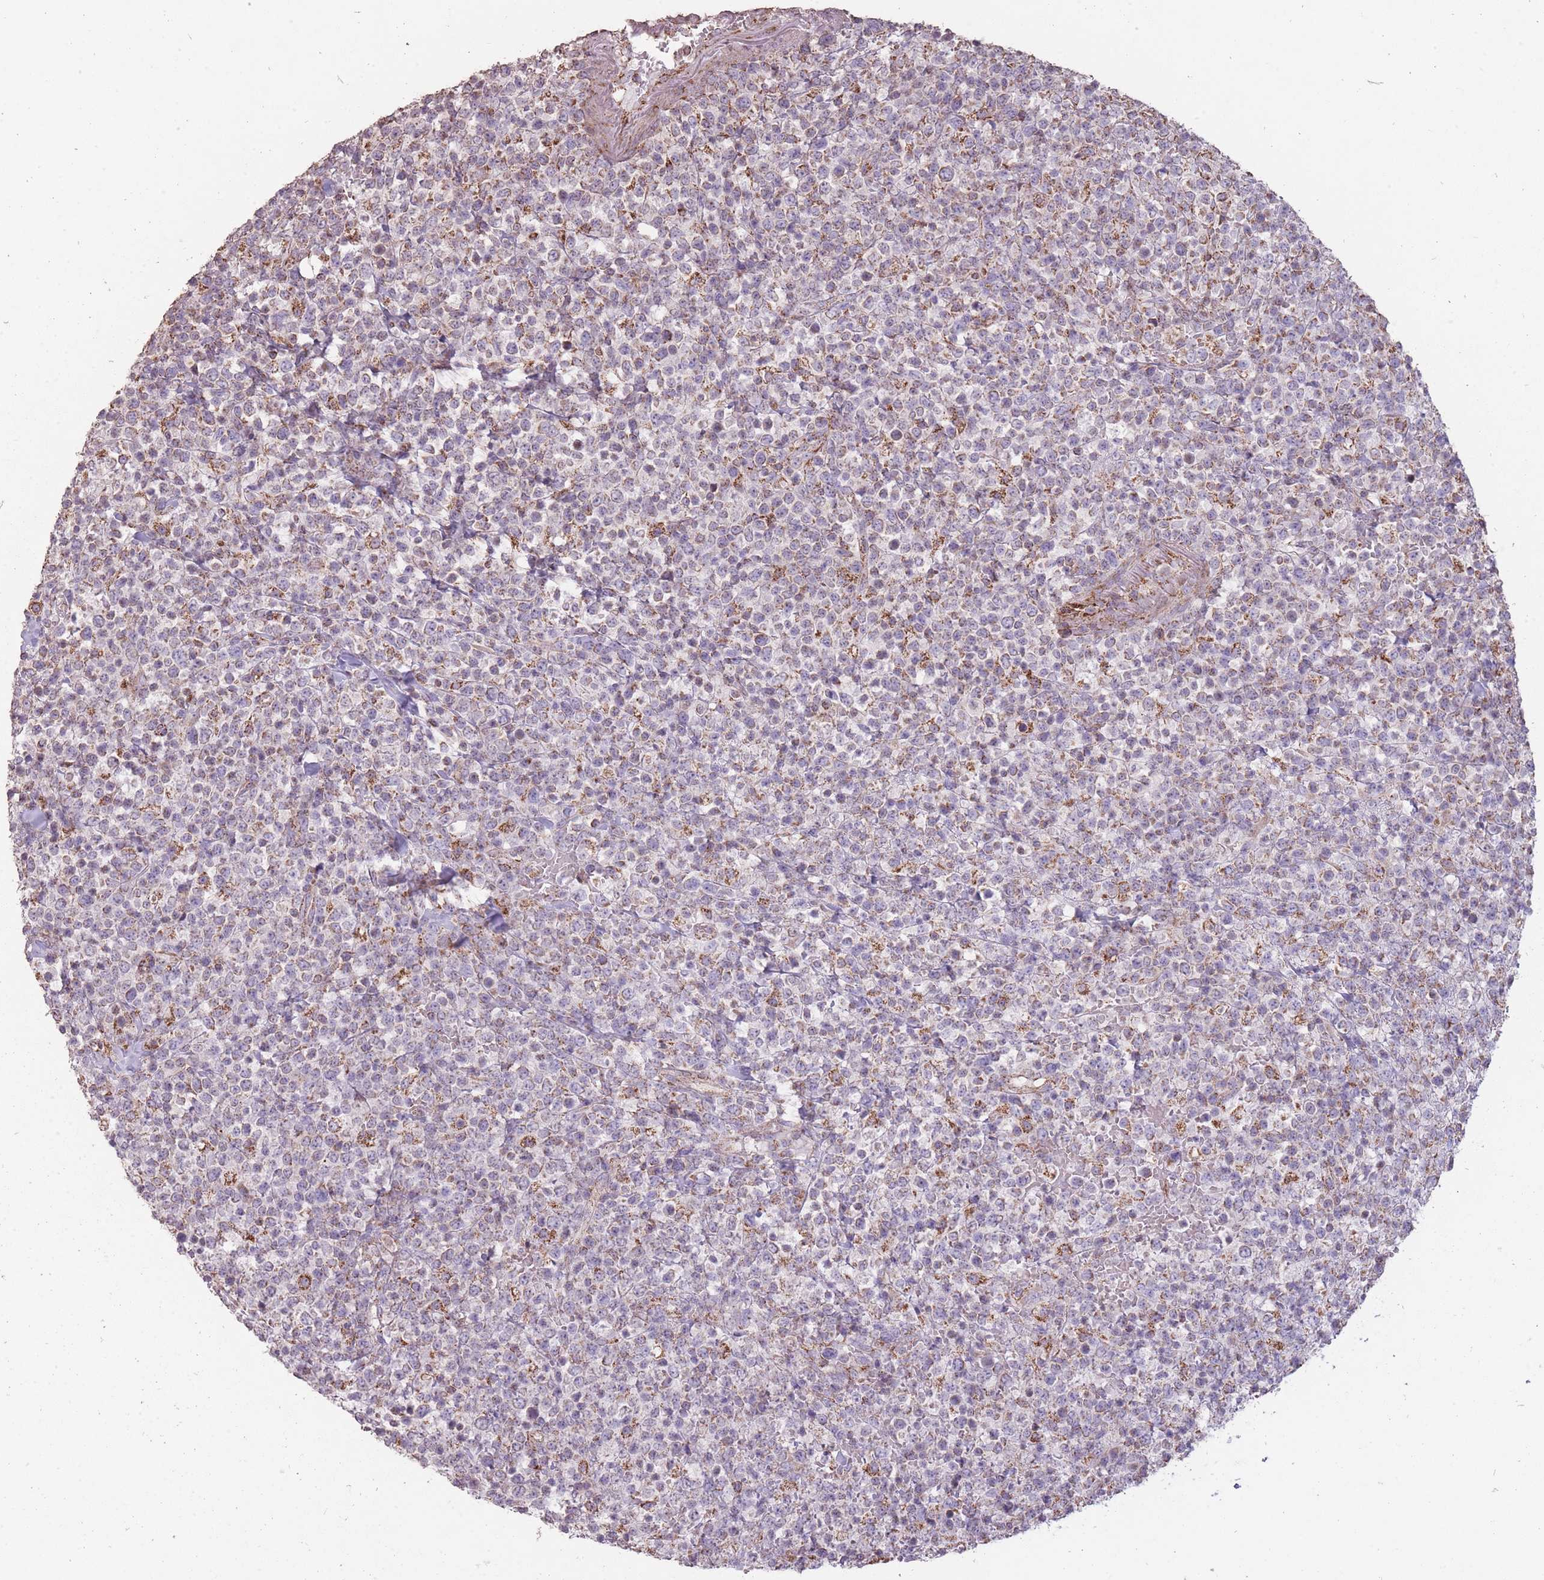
{"staining": {"intensity": "strong", "quantity": "<25%", "location": "cytoplasmic/membranous"}, "tissue": "lymphoma", "cell_type": "Tumor cells", "image_type": "cancer", "snomed": [{"axis": "morphology", "description": "Malignant lymphoma, non-Hodgkin's type, High grade"}, {"axis": "topography", "description": "Colon"}], "caption": "Protein staining demonstrates strong cytoplasmic/membranous staining in approximately <25% of tumor cells in lymphoma. (DAB (3,3'-diaminobenzidine) IHC, brown staining for protein, blue staining for nuclei).", "gene": "CNOT8", "patient": {"sex": "female", "age": 53}}